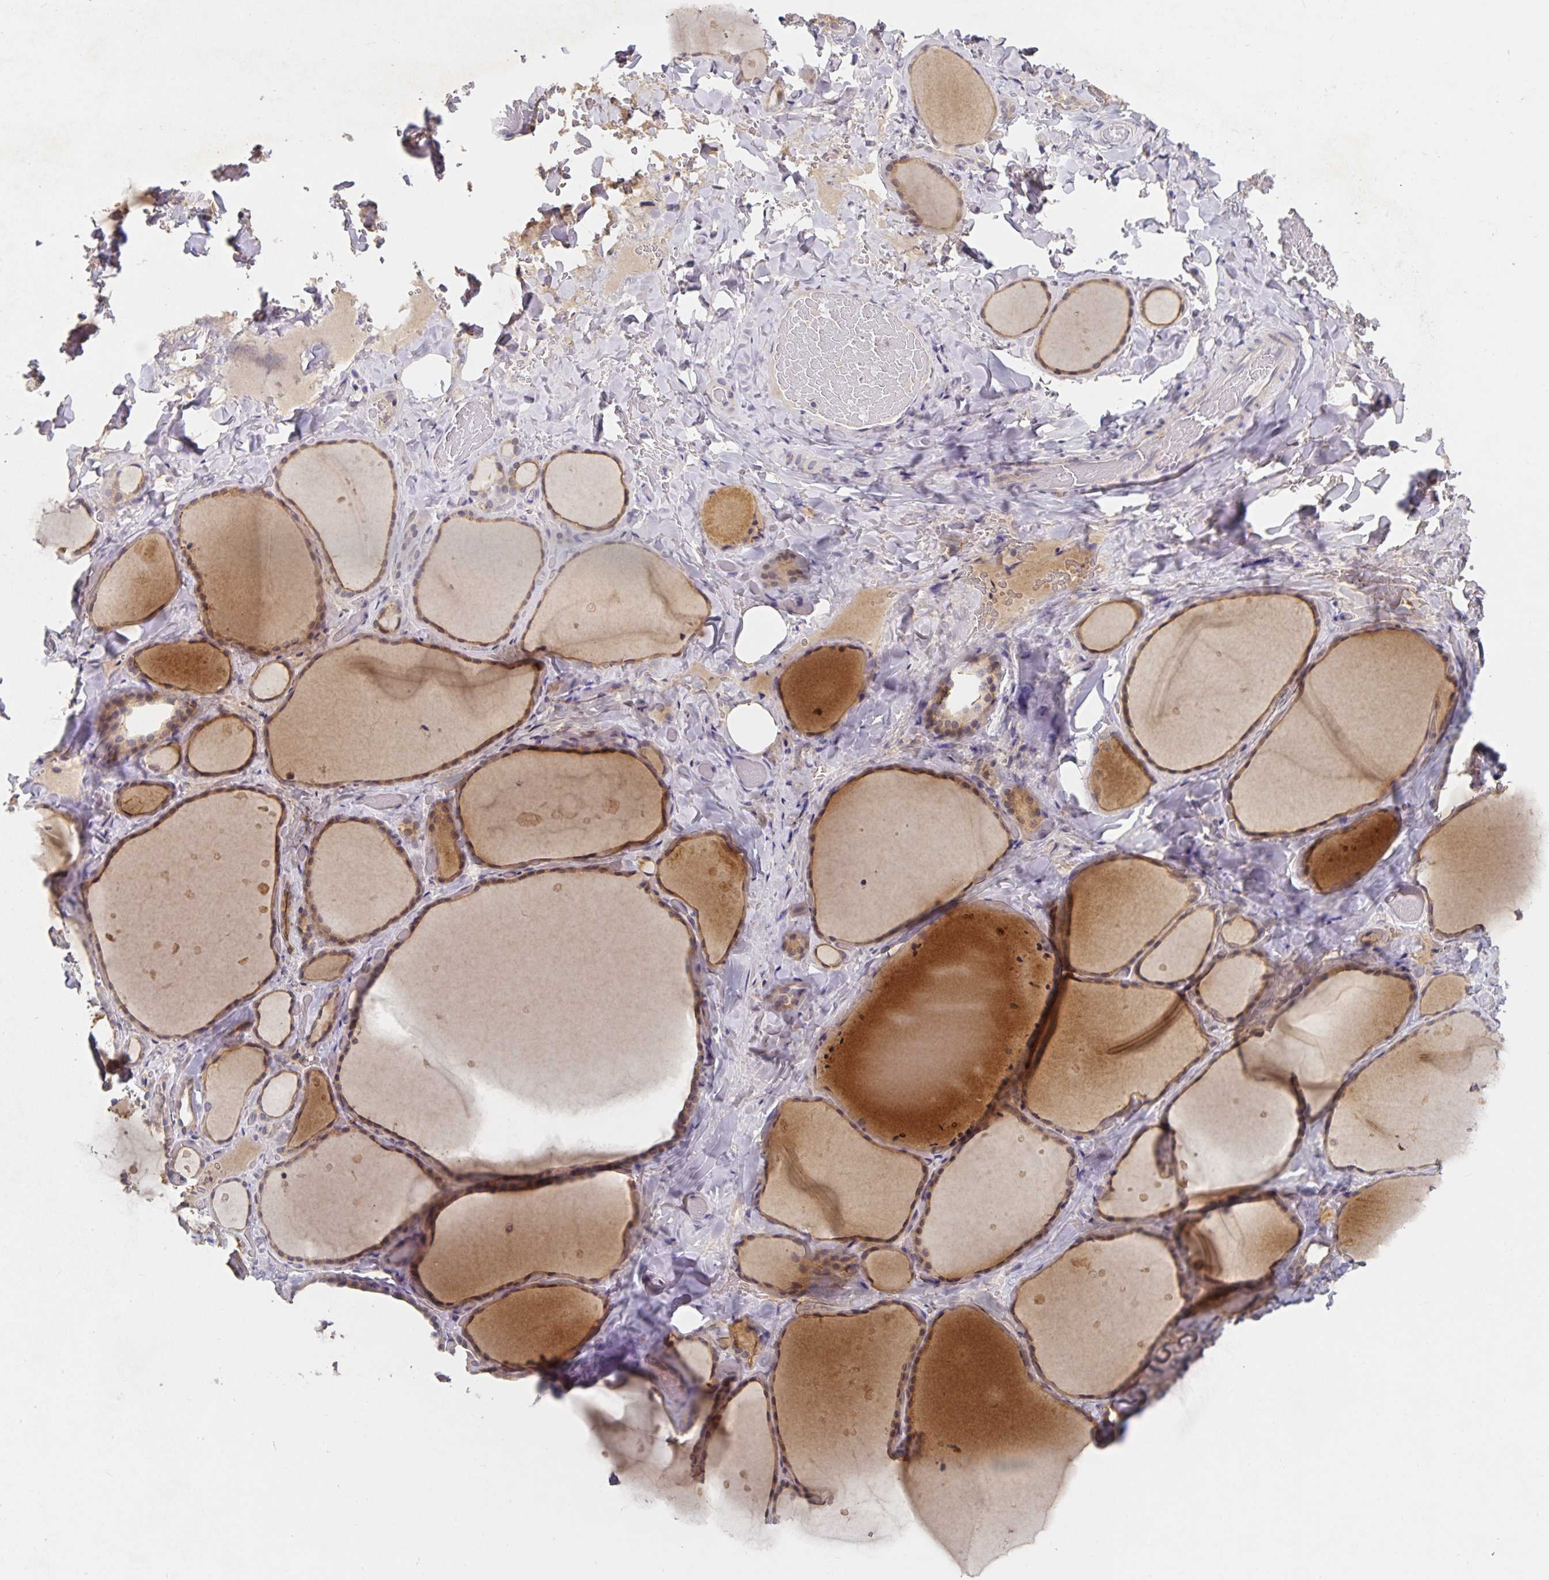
{"staining": {"intensity": "moderate", "quantity": "25%-75%", "location": "cytoplasmic/membranous"}, "tissue": "thyroid gland", "cell_type": "Glandular cells", "image_type": "normal", "snomed": [{"axis": "morphology", "description": "Normal tissue, NOS"}, {"axis": "topography", "description": "Thyroid gland"}], "caption": "The immunohistochemical stain shows moderate cytoplasmic/membranous positivity in glandular cells of normal thyroid gland. The protein of interest is stained brown, and the nuclei are stained in blue (DAB IHC with brightfield microscopy, high magnification).", "gene": "HEPN1", "patient": {"sex": "female", "age": 36}}